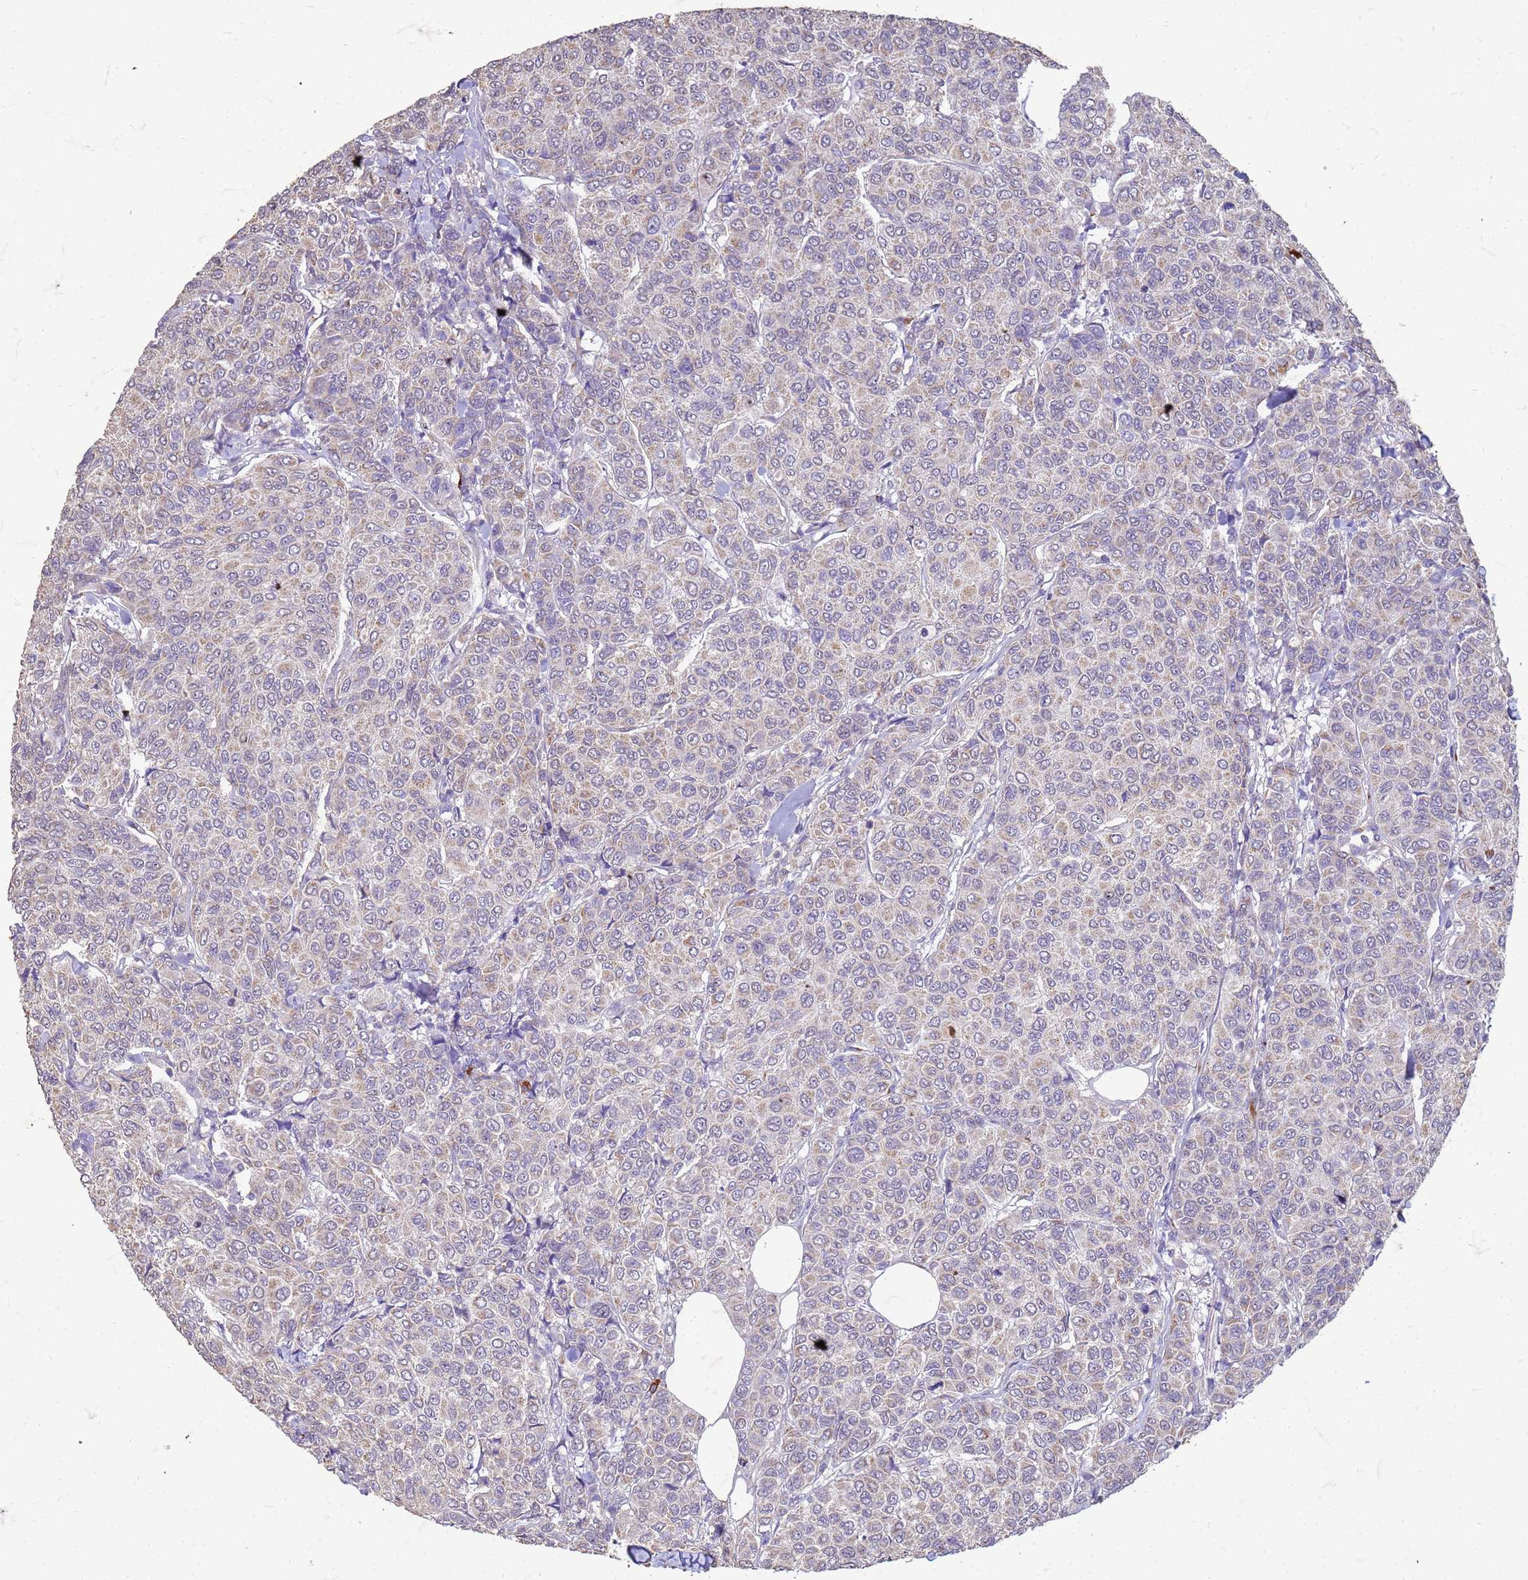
{"staining": {"intensity": "weak", "quantity": "<25%", "location": "cytoplasmic/membranous"}, "tissue": "breast cancer", "cell_type": "Tumor cells", "image_type": "cancer", "snomed": [{"axis": "morphology", "description": "Duct carcinoma"}, {"axis": "topography", "description": "Breast"}], "caption": "Tumor cells show no significant staining in breast intraductal carcinoma.", "gene": "SLC25A15", "patient": {"sex": "female", "age": 55}}